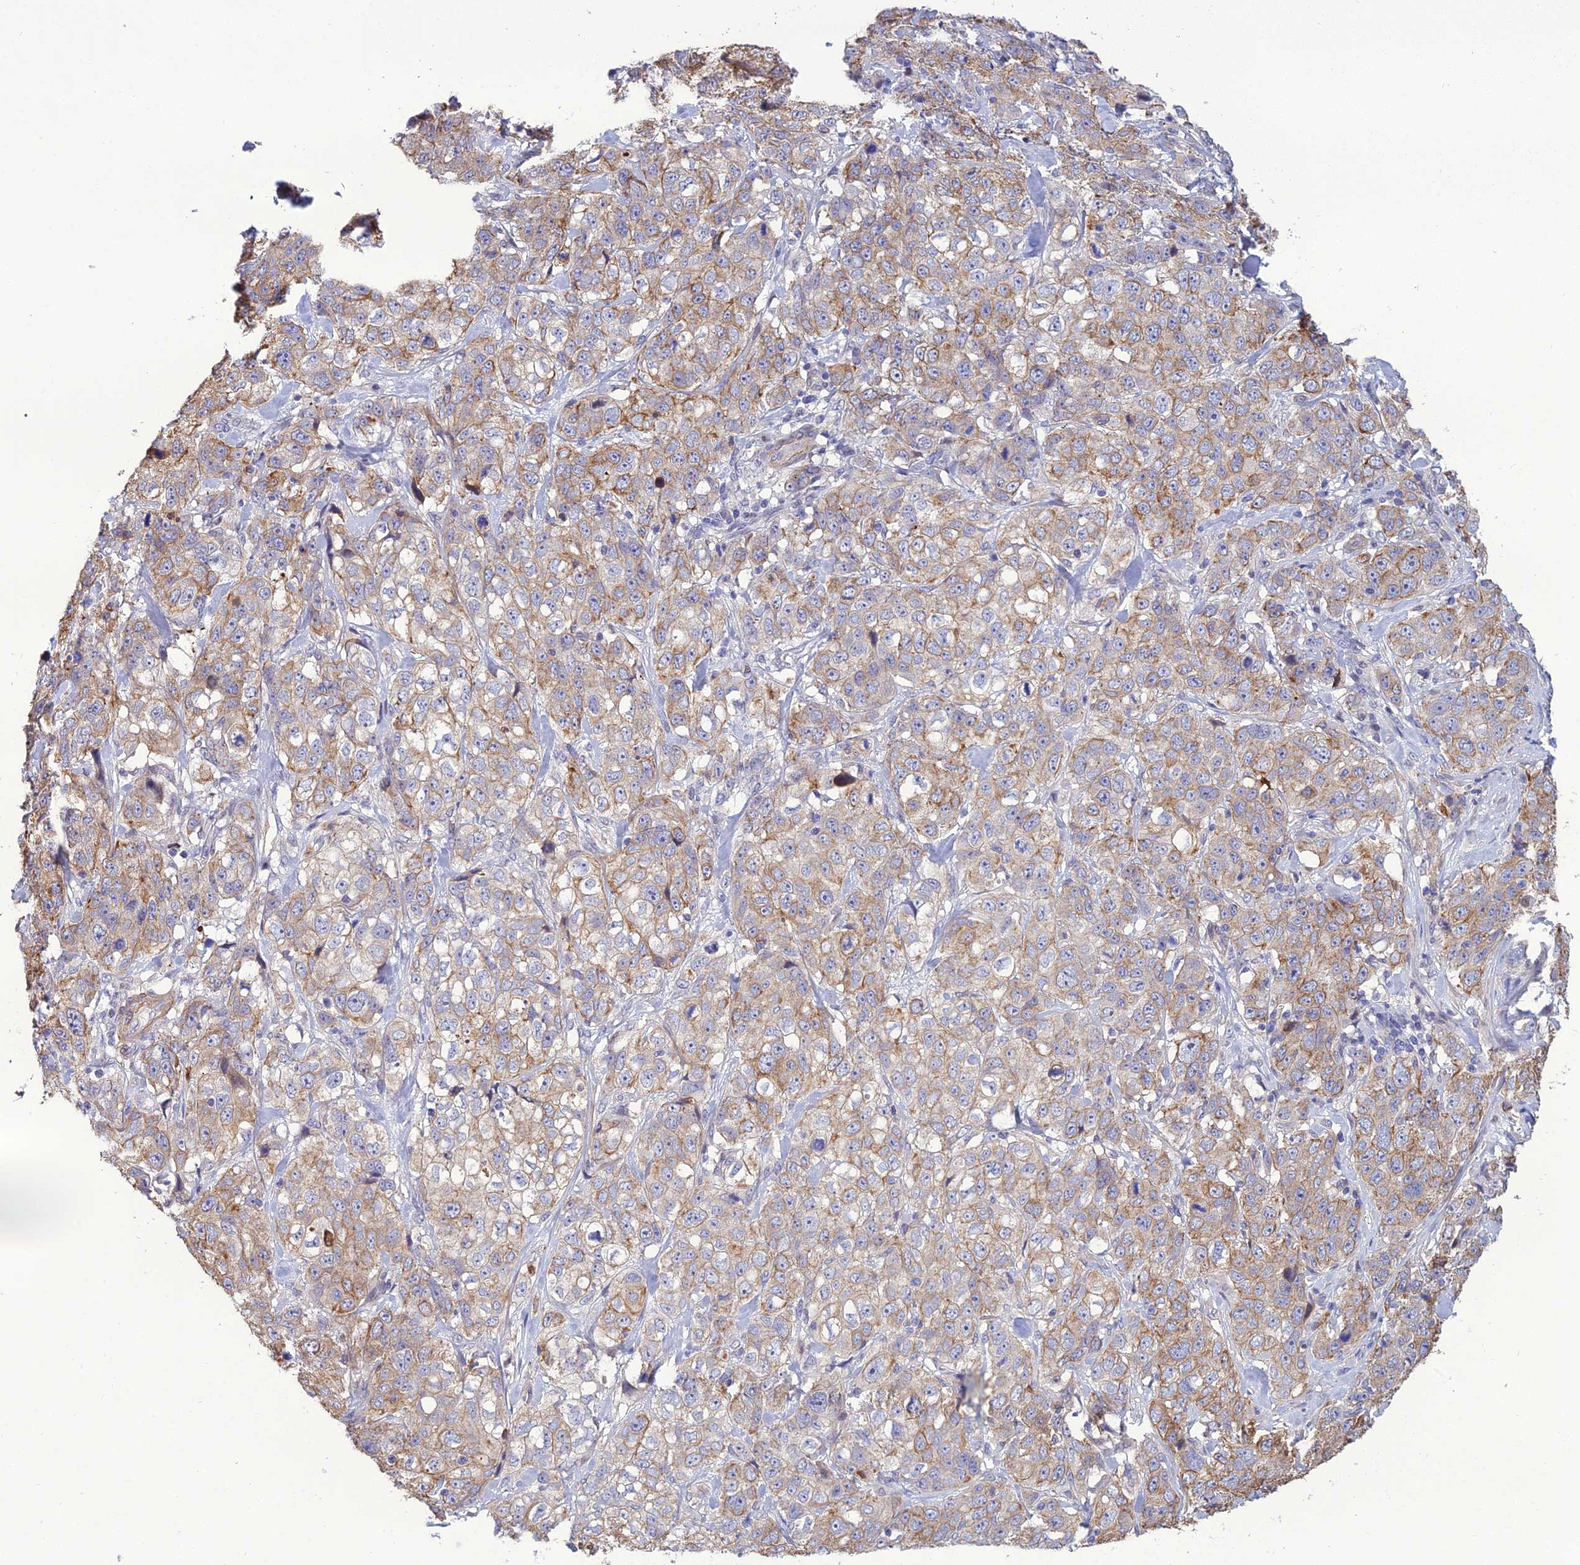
{"staining": {"intensity": "weak", "quantity": "25%-75%", "location": "cytoplasmic/membranous"}, "tissue": "stomach cancer", "cell_type": "Tumor cells", "image_type": "cancer", "snomed": [{"axis": "morphology", "description": "Adenocarcinoma, NOS"}, {"axis": "topography", "description": "Stomach"}], "caption": "Brown immunohistochemical staining in human adenocarcinoma (stomach) demonstrates weak cytoplasmic/membranous expression in about 25%-75% of tumor cells.", "gene": "LZTS2", "patient": {"sex": "male", "age": 48}}